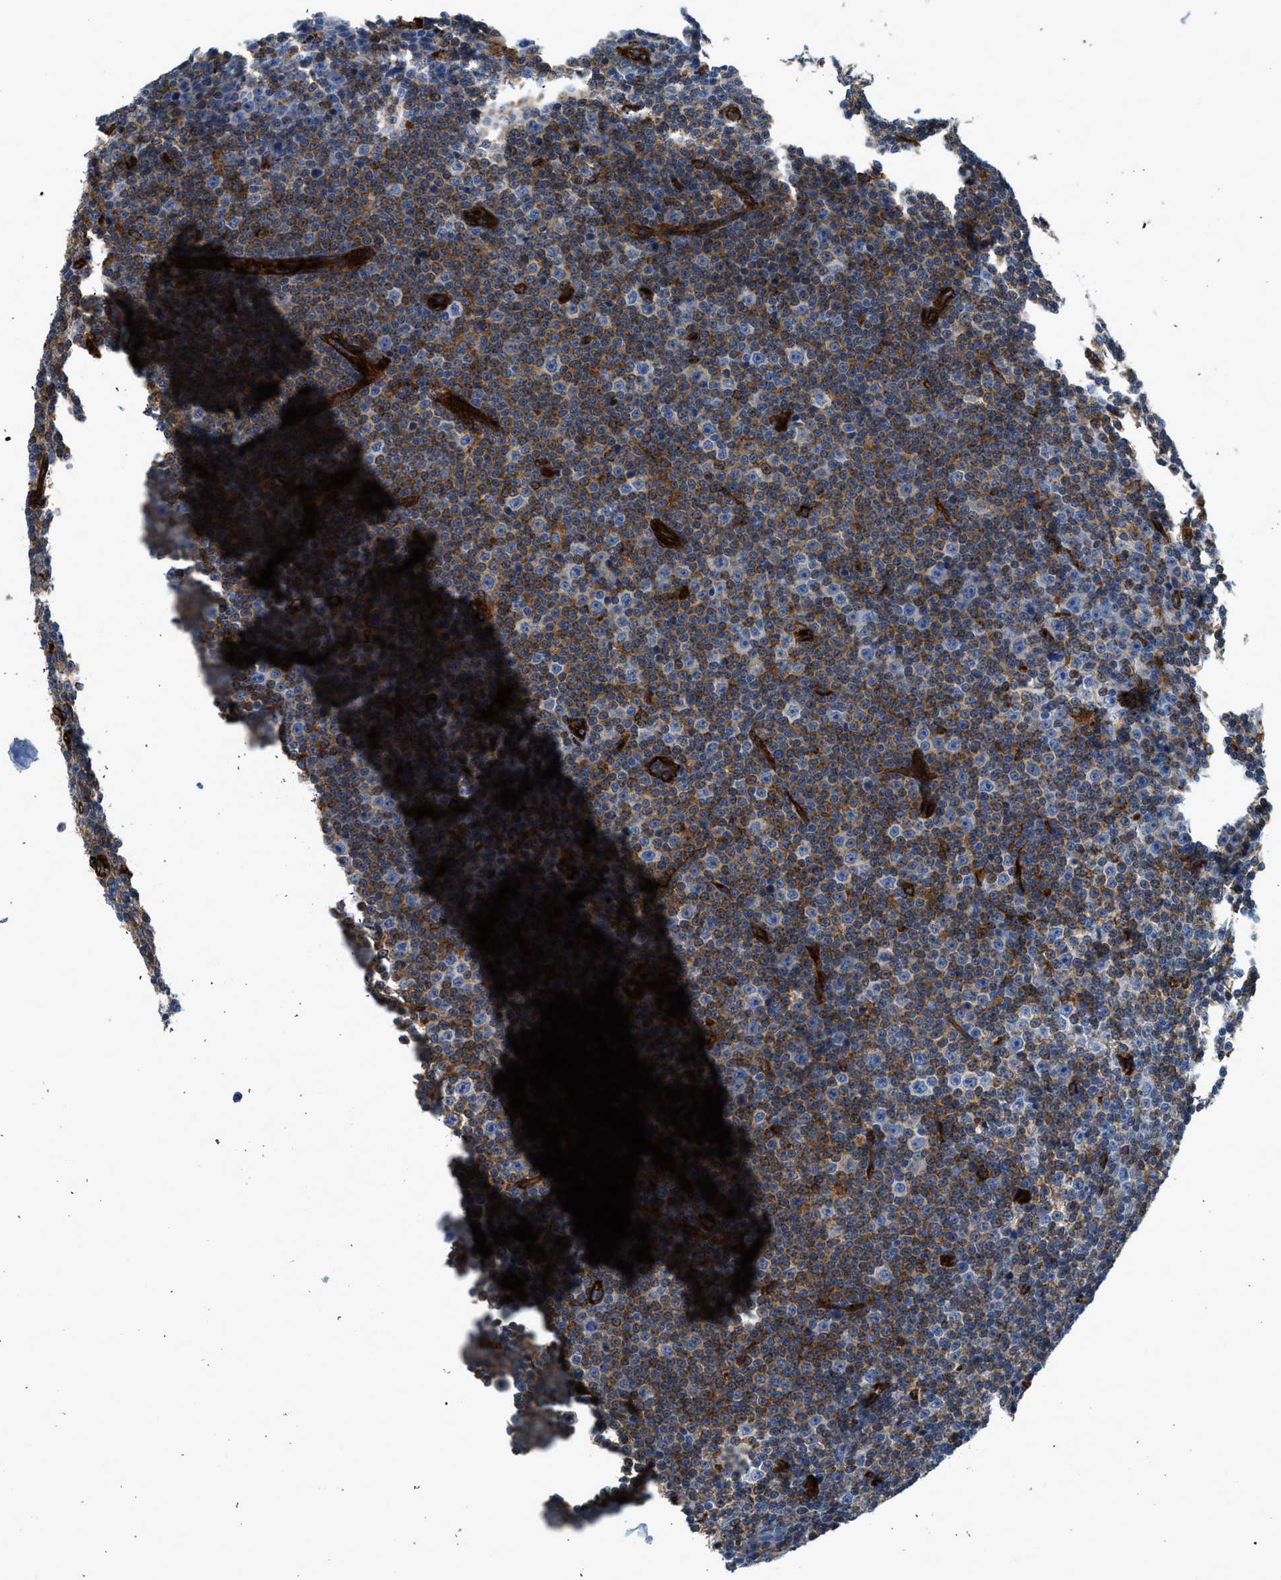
{"staining": {"intensity": "moderate", "quantity": "<25%", "location": "cytoplasmic/membranous"}, "tissue": "lymphoma", "cell_type": "Tumor cells", "image_type": "cancer", "snomed": [{"axis": "morphology", "description": "Malignant lymphoma, non-Hodgkin's type, Low grade"}, {"axis": "topography", "description": "Lymph node"}], "caption": "Immunohistochemistry staining of lymphoma, which demonstrates low levels of moderate cytoplasmic/membranous expression in about <25% of tumor cells indicating moderate cytoplasmic/membranous protein expression. The staining was performed using DAB (brown) for protein detection and nuclei were counterstained in hematoxylin (blue).", "gene": "HIP1", "patient": {"sex": "female", "age": 67}}